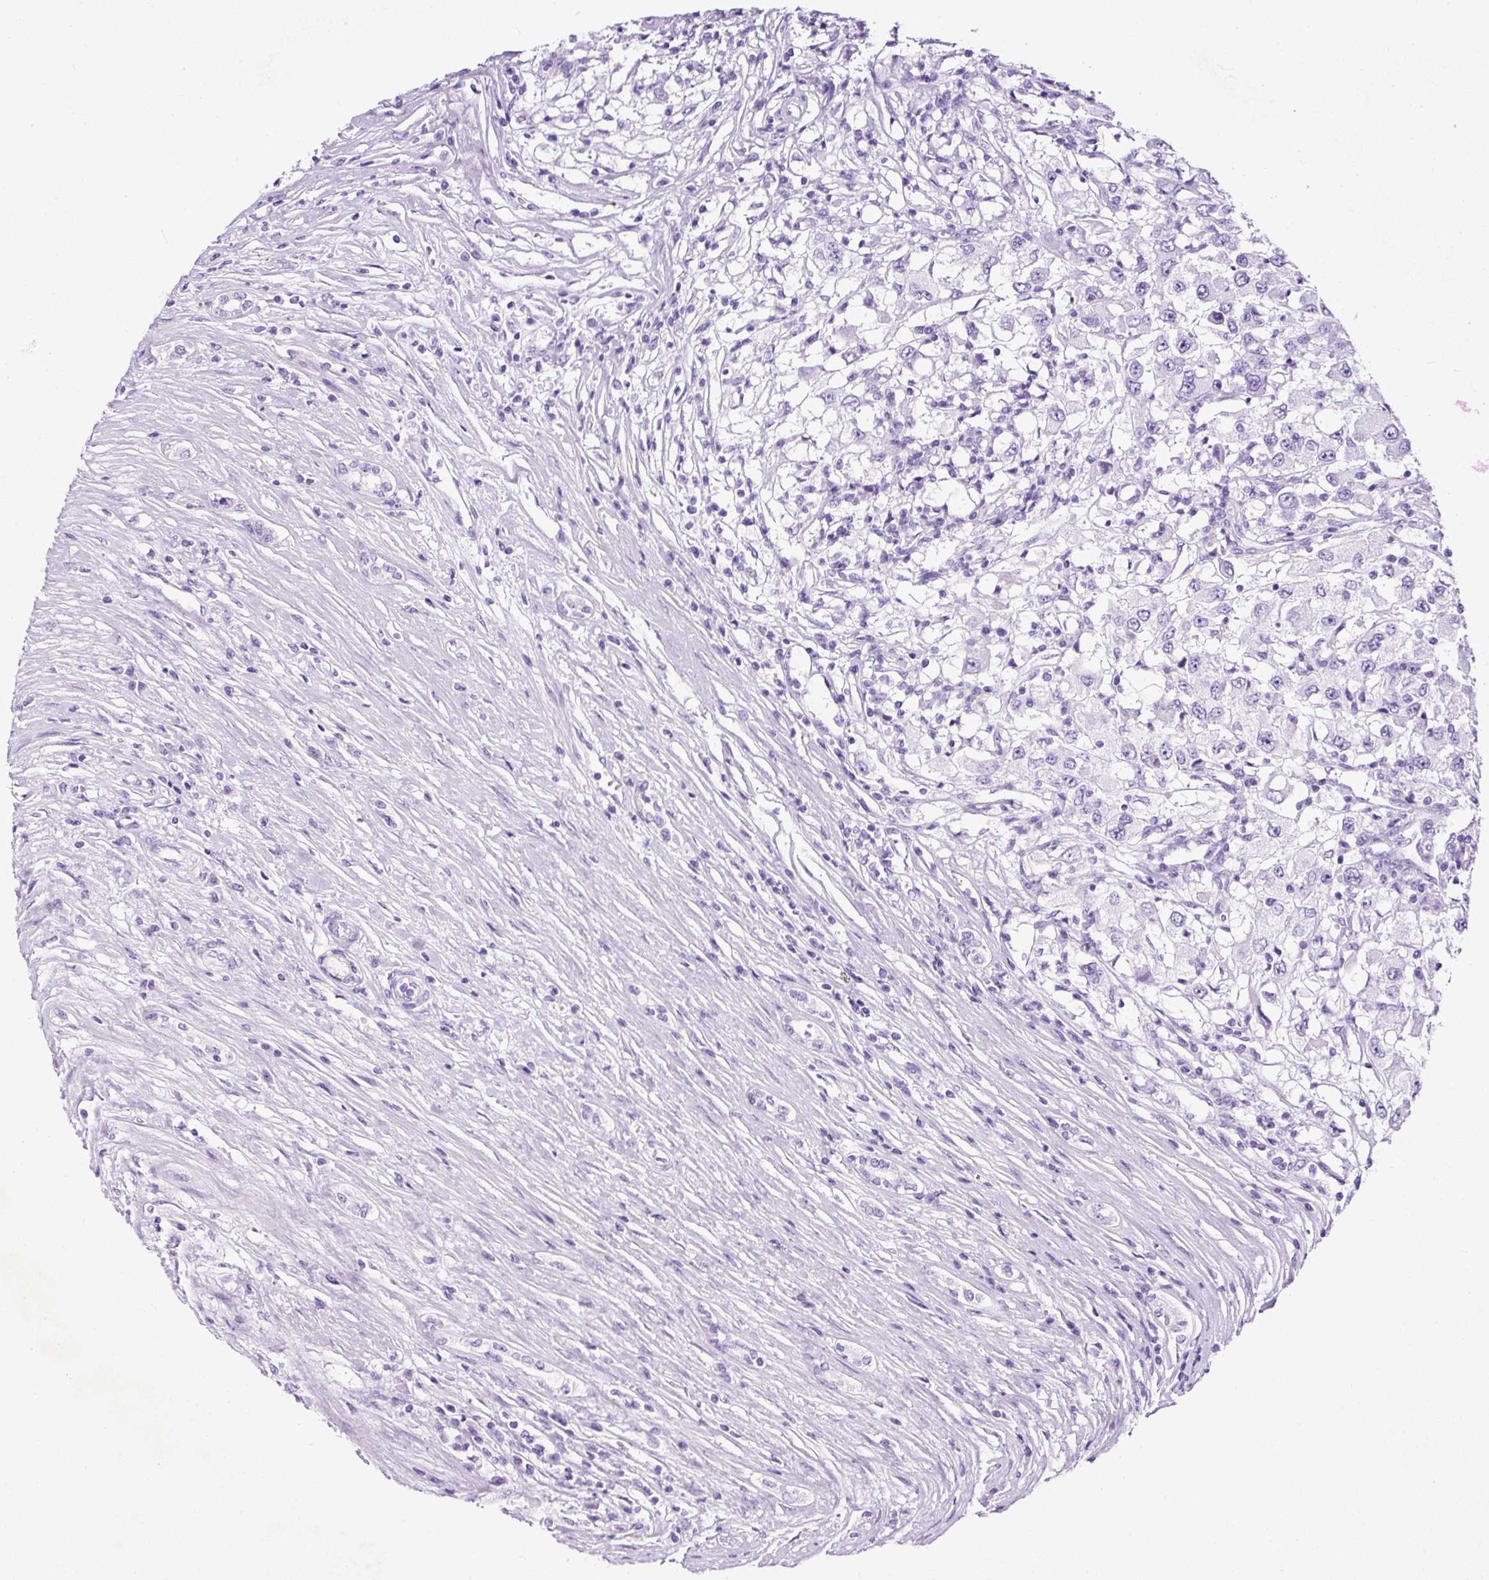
{"staining": {"intensity": "negative", "quantity": "none", "location": "none"}, "tissue": "renal cancer", "cell_type": "Tumor cells", "image_type": "cancer", "snomed": [{"axis": "morphology", "description": "Adenocarcinoma, NOS"}, {"axis": "topography", "description": "Kidney"}], "caption": "Protein analysis of adenocarcinoma (renal) demonstrates no significant staining in tumor cells.", "gene": "STOX2", "patient": {"sex": "female", "age": 67}}